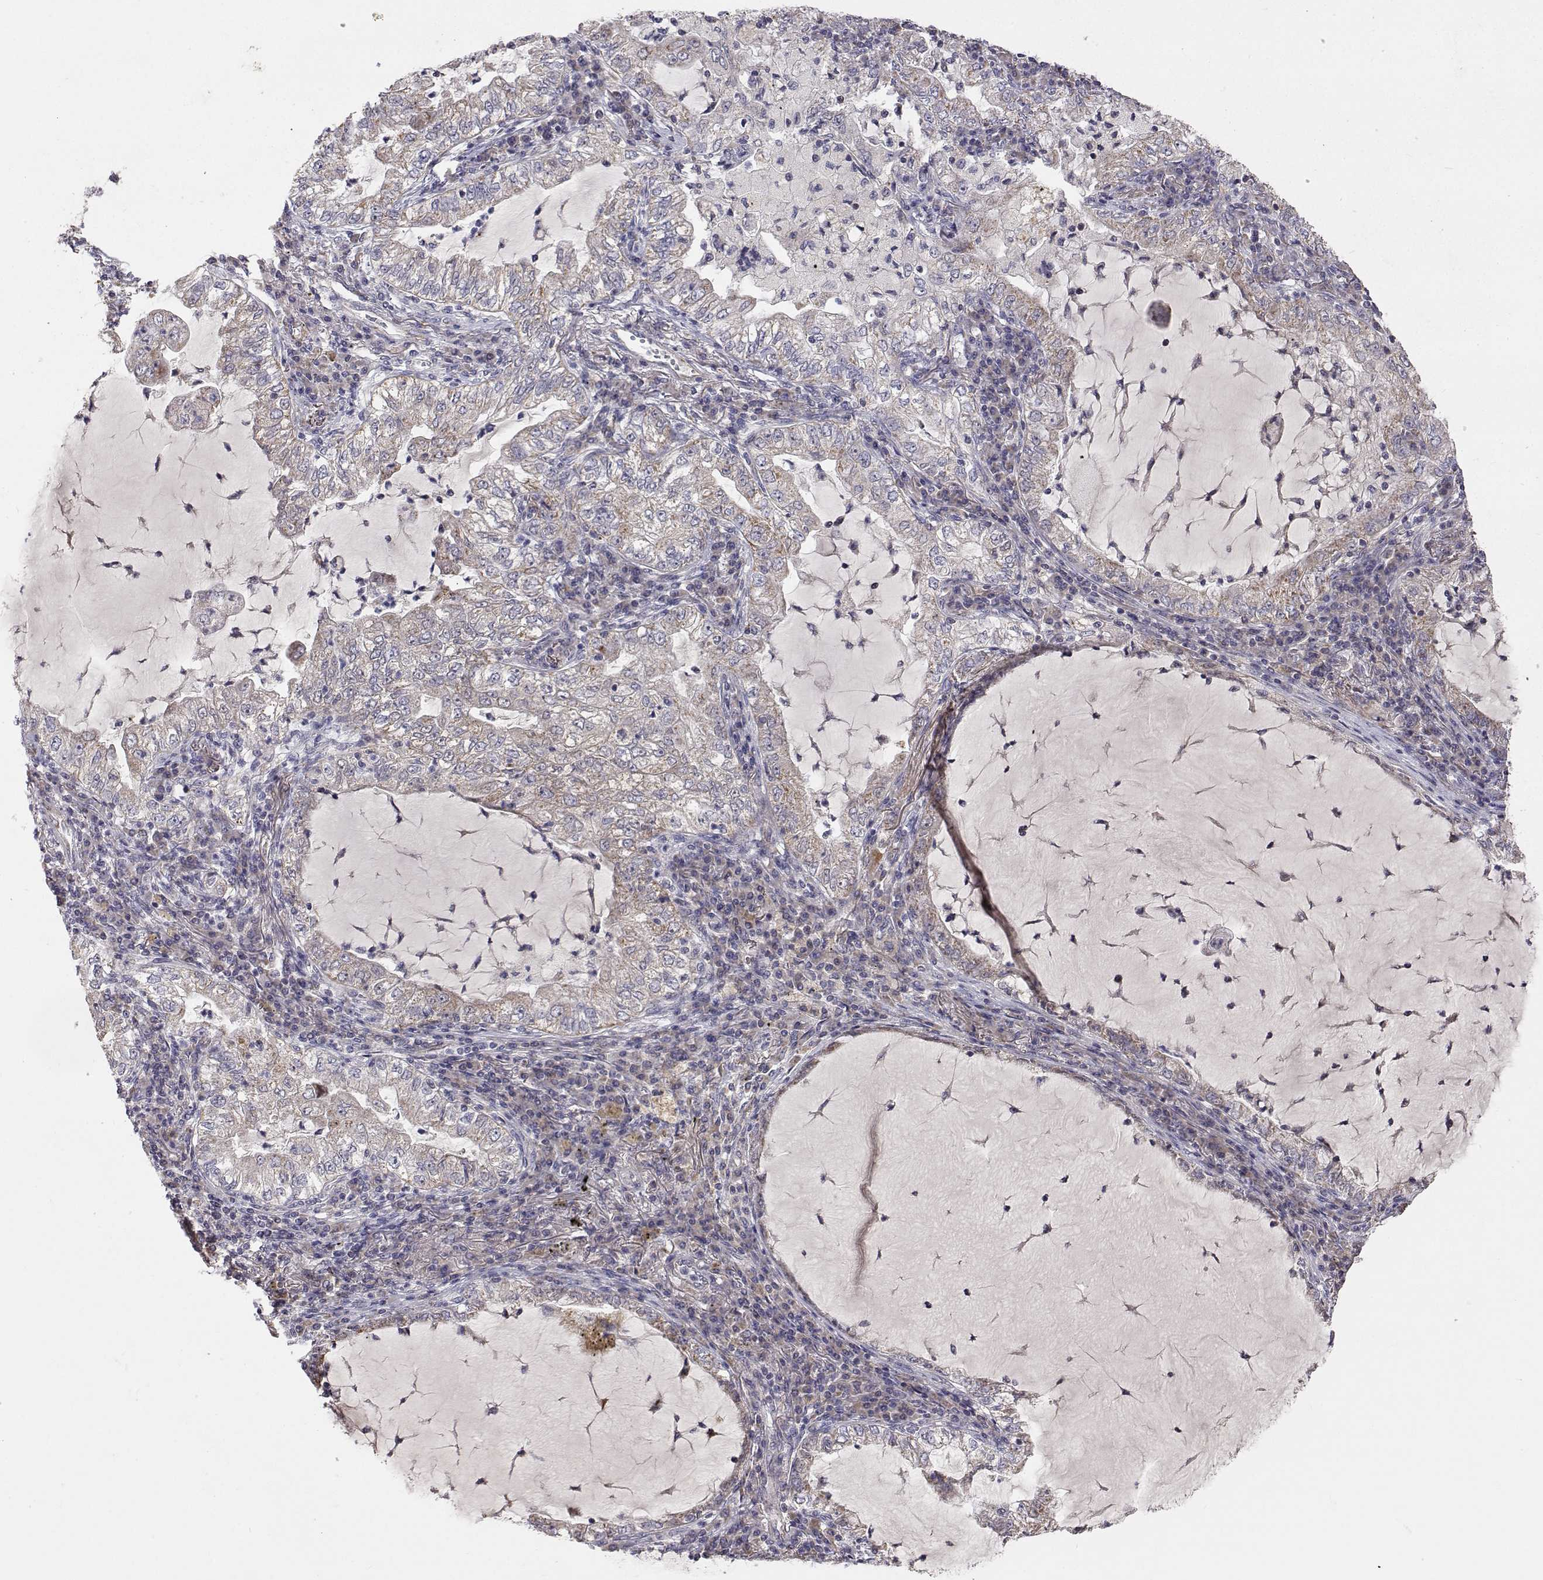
{"staining": {"intensity": "weak", "quantity": "25%-75%", "location": "cytoplasmic/membranous"}, "tissue": "lung cancer", "cell_type": "Tumor cells", "image_type": "cancer", "snomed": [{"axis": "morphology", "description": "Adenocarcinoma, NOS"}, {"axis": "topography", "description": "Lung"}], "caption": "This micrograph exhibits immunohistochemistry staining of human adenocarcinoma (lung), with low weak cytoplasmic/membranous expression in about 25%-75% of tumor cells.", "gene": "MRPL3", "patient": {"sex": "female", "age": 73}}